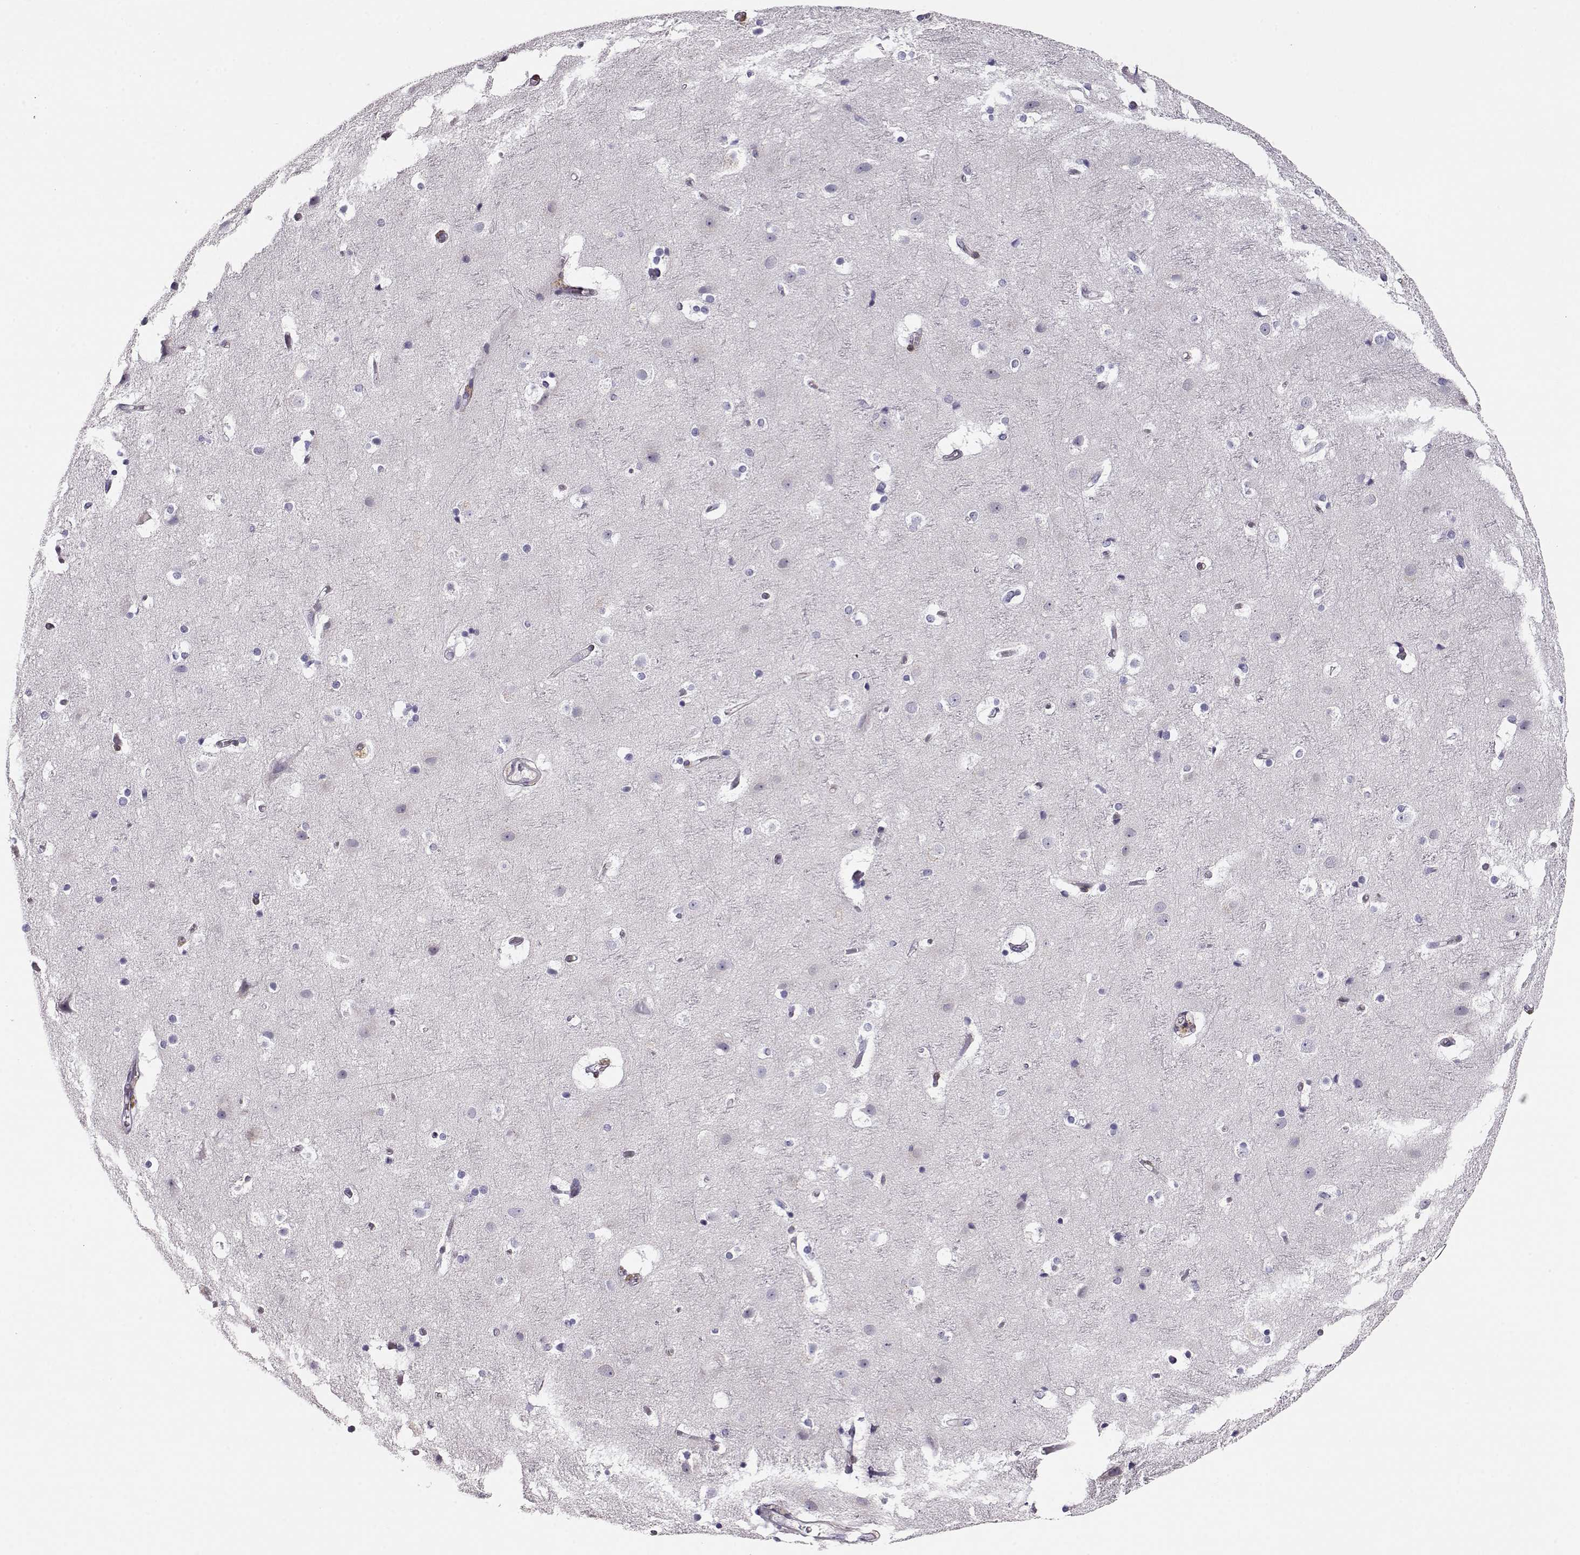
{"staining": {"intensity": "weak", "quantity": ">75%", "location": "cytoplasmic/membranous"}, "tissue": "cerebral cortex", "cell_type": "Endothelial cells", "image_type": "normal", "snomed": [{"axis": "morphology", "description": "Normal tissue, NOS"}, {"axis": "topography", "description": "Cerebral cortex"}], "caption": "Cerebral cortex stained with a brown dye displays weak cytoplasmic/membranous positive staining in about >75% of endothelial cells.", "gene": "CRX", "patient": {"sex": "female", "age": 52}}